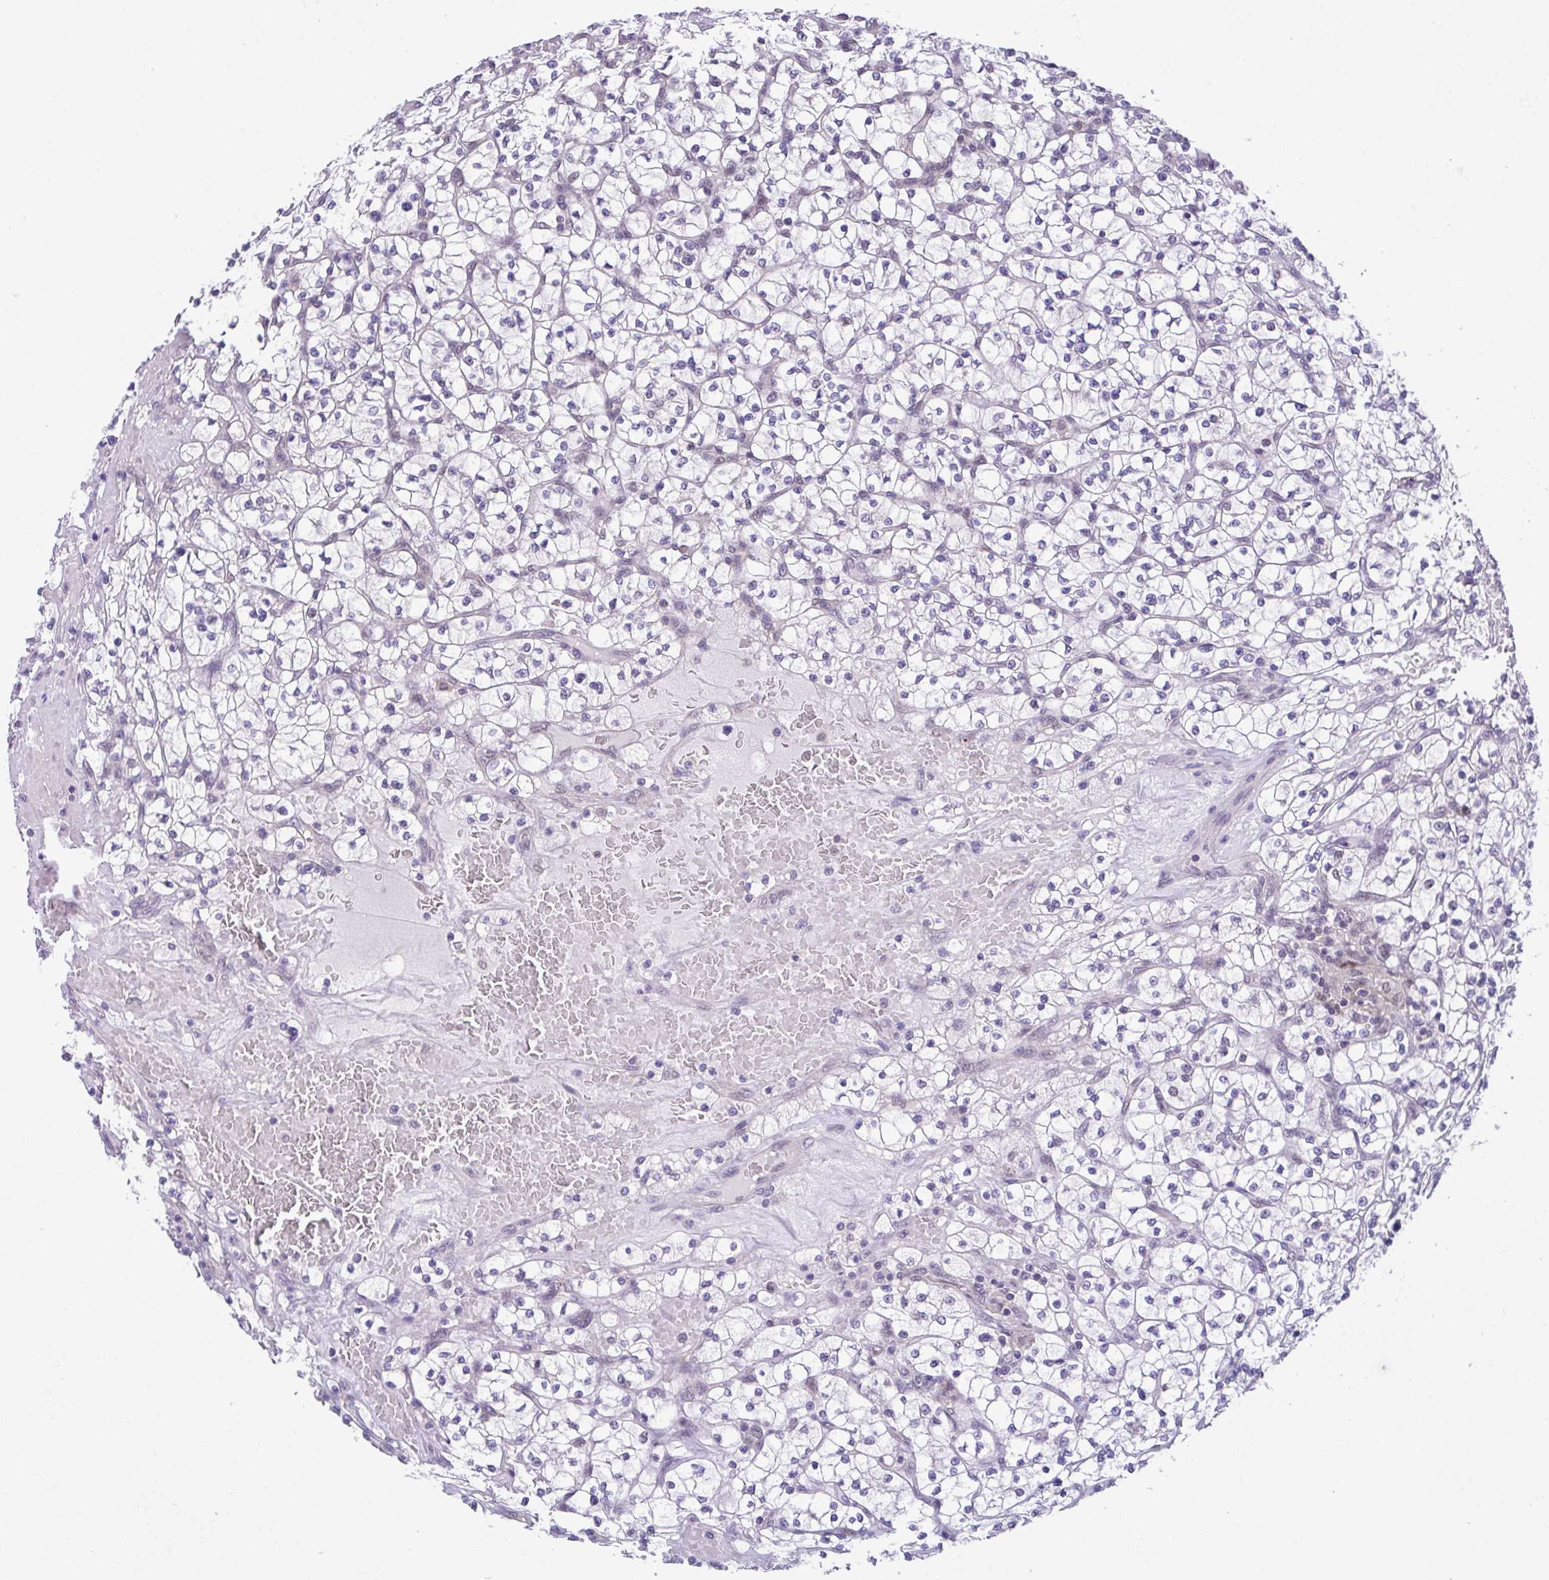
{"staining": {"intensity": "negative", "quantity": "none", "location": "none"}, "tissue": "renal cancer", "cell_type": "Tumor cells", "image_type": "cancer", "snomed": [{"axis": "morphology", "description": "Adenocarcinoma, NOS"}, {"axis": "topography", "description": "Kidney"}], "caption": "DAB (3,3'-diaminobenzidine) immunohistochemical staining of renal adenocarcinoma shows no significant staining in tumor cells.", "gene": "ZNF444", "patient": {"sex": "female", "age": 64}}